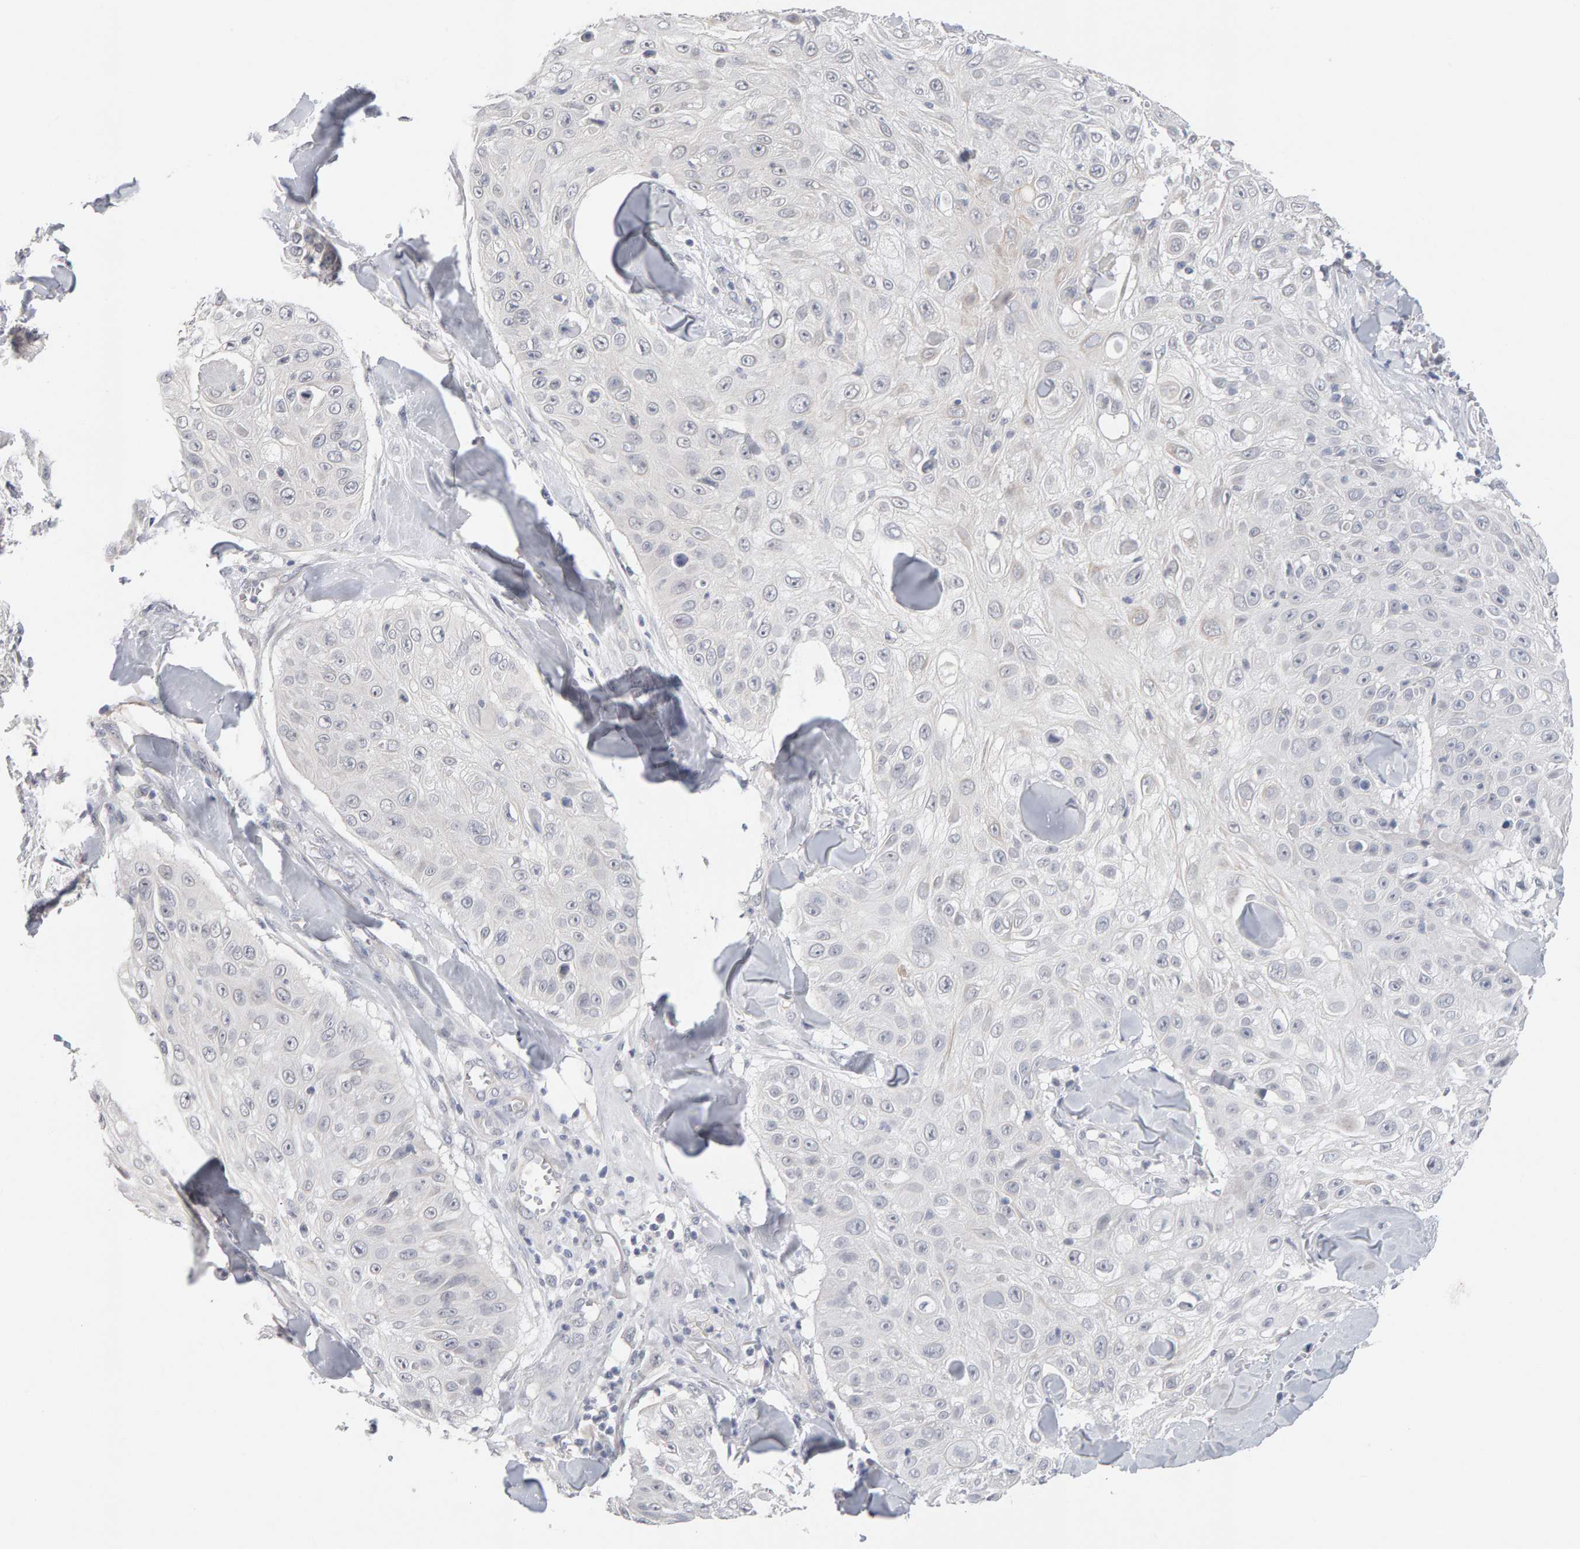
{"staining": {"intensity": "negative", "quantity": "none", "location": "none"}, "tissue": "skin cancer", "cell_type": "Tumor cells", "image_type": "cancer", "snomed": [{"axis": "morphology", "description": "Squamous cell carcinoma, NOS"}, {"axis": "topography", "description": "Skin"}], "caption": "IHC histopathology image of neoplastic tissue: skin cancer stained with DAB demonstrates no significant protein staining in tumor cells. The staining was performed using DAB (3,3'-diaminobenzidine) to visualize the protein expression in brown, while the nuclei were stained in blue with hematoxylin (Magnification: 20x).", "gene": "HNF4A", "patient": {"sex": "male", "age": 86}}